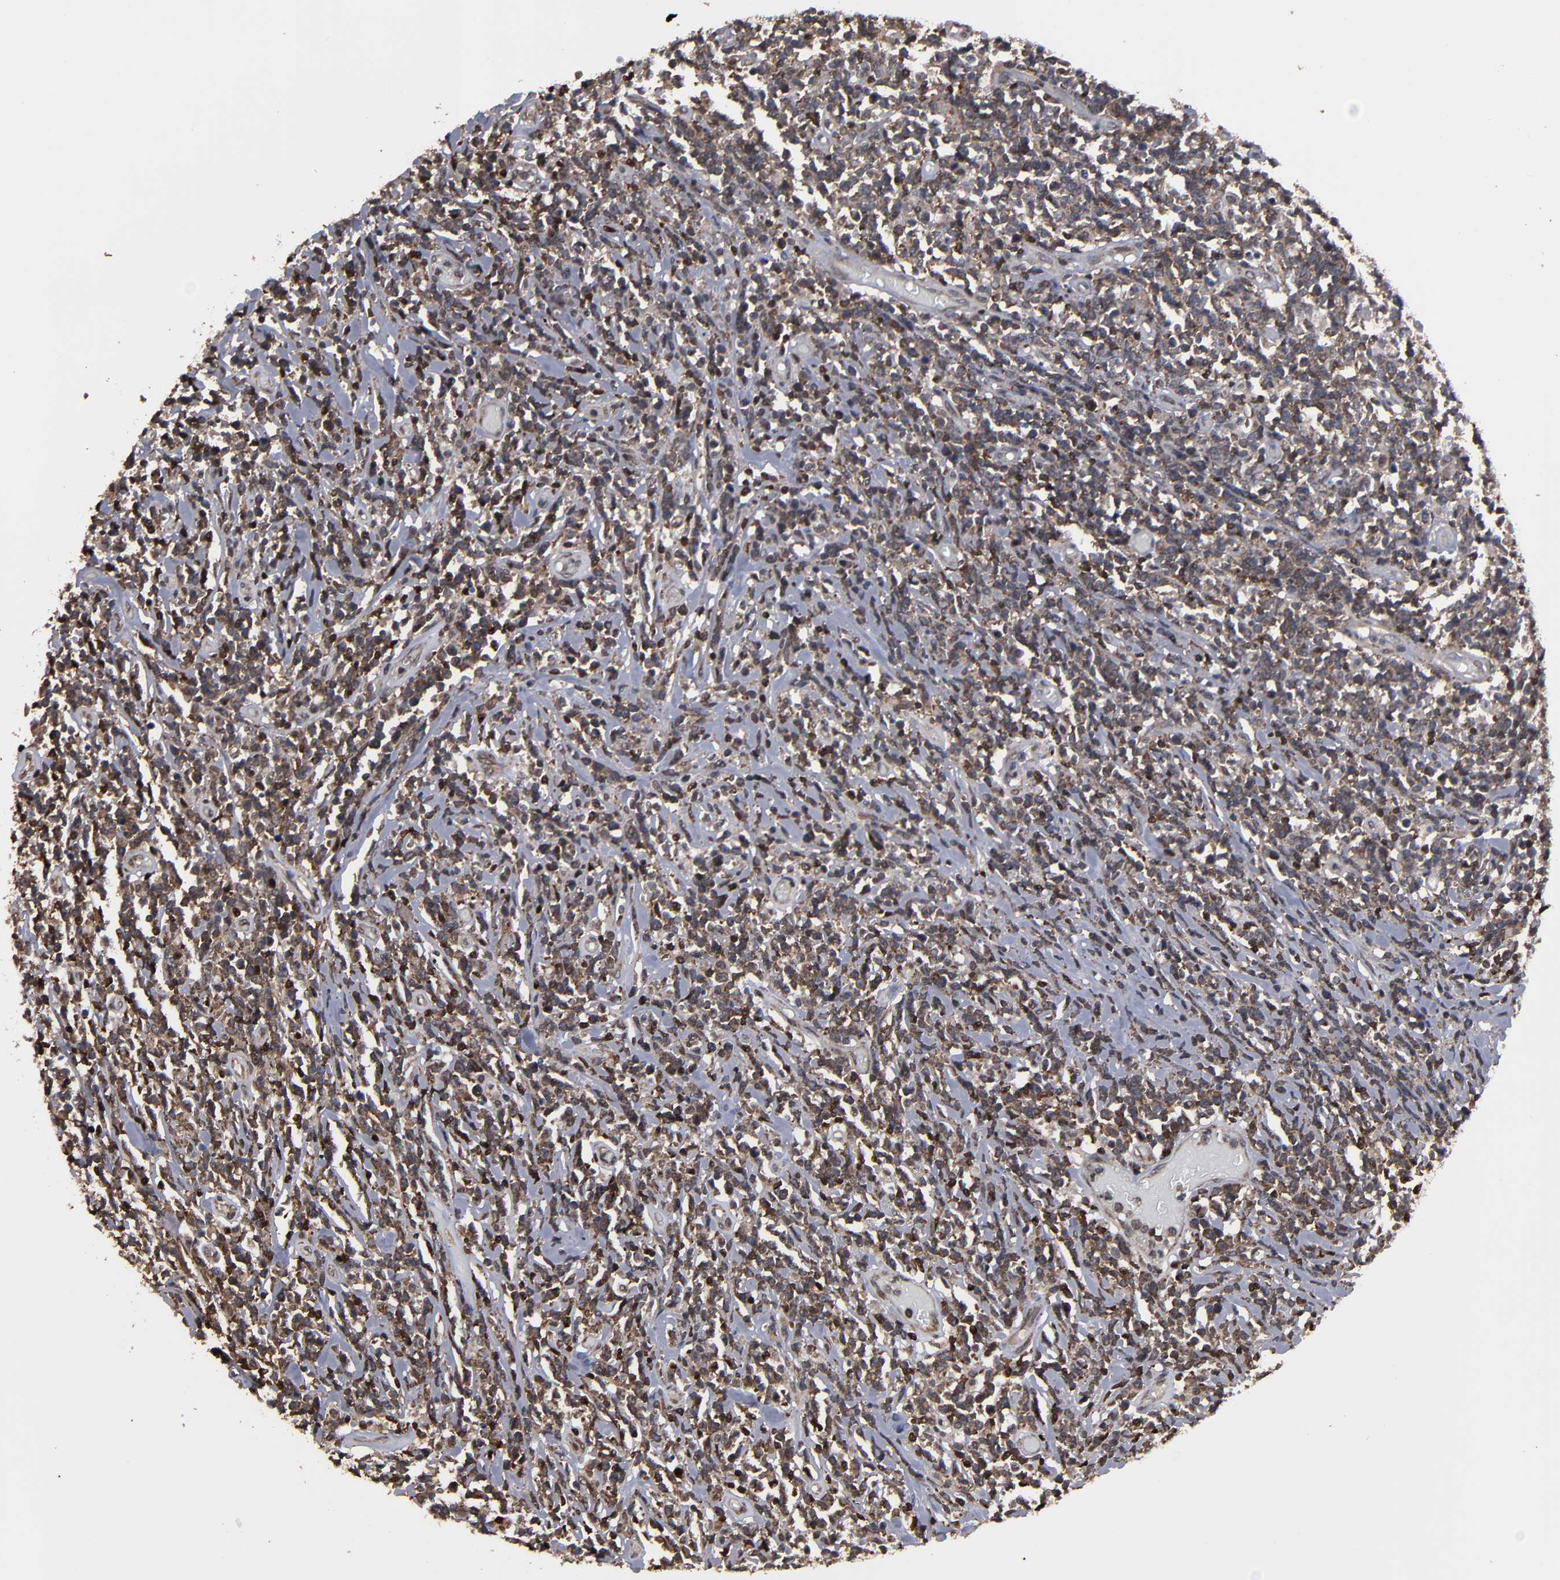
{"staining": {"intensity": "moderate", "quantity": ">75%", "location": "cytoplasmic/membranous,nuclear"}, "tissue": "lymphoma", "cell_type": "Tumor cells", "image_type": "cancer", "snomed": [{"axis": "morphology", "description": "Malignant lymphoma, non-Hodgkin's type, High grade"}, {"axis": "topography", "description": "Colon"}], "caption": "Immunohistochemical staining of malignant lymphoma, non-Hodgkin's type (high-grade) displays moderate cytoplasmic/membranous and nuclear protein staining in about >75% of tumor cells. (IHC, brightfield microscopy, high magnification).", "gene": "KIAA2026", "patient": {"sex": "male", "age": 82}}